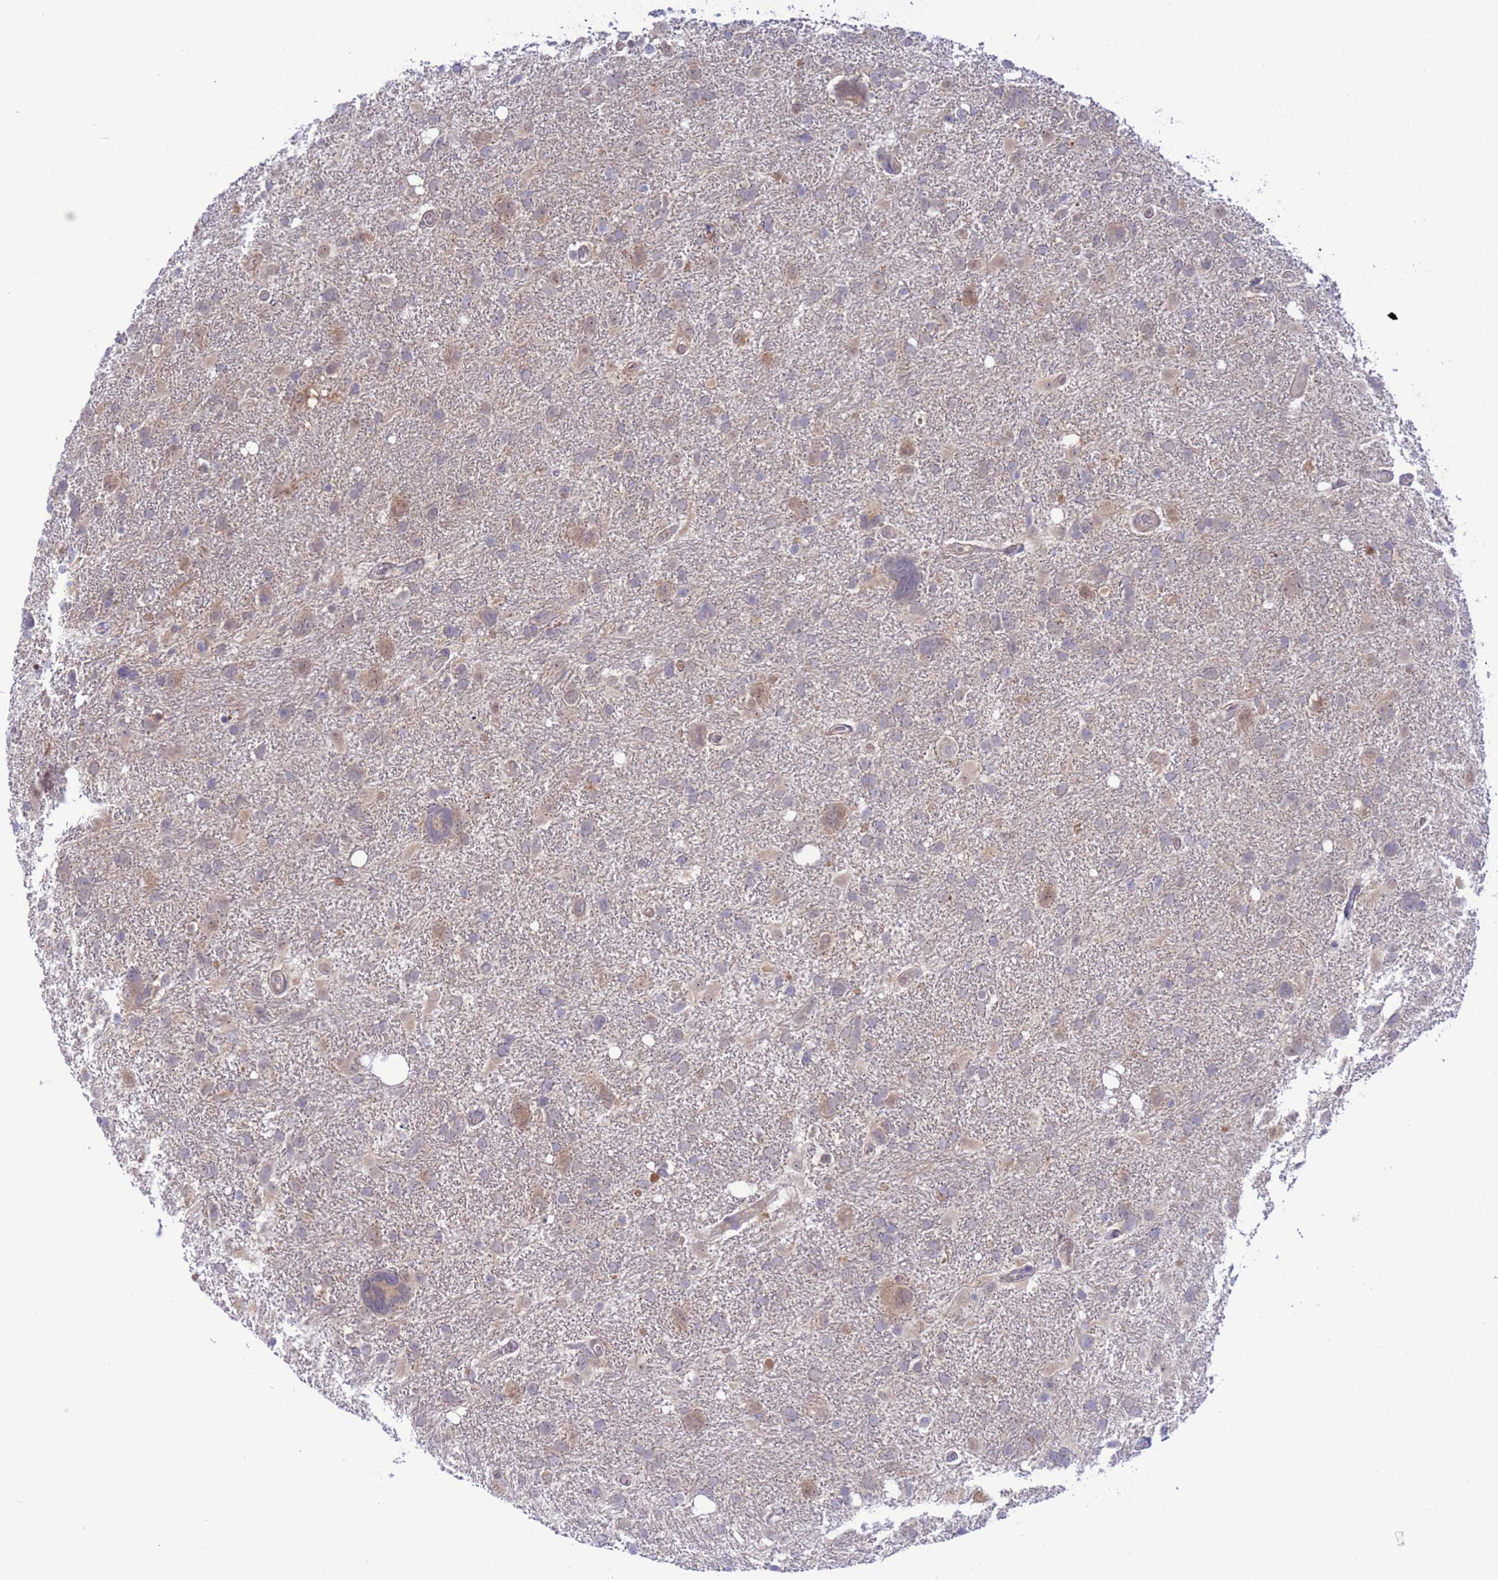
{"staining": {"intensity": "negative", "quantity": "none", "location": "none"}, "tissue": "glioma", "cell_type": "Tumor cells", "image_type": "cancer", "snomed": [{"axis": "morphology", "description": "Glioma, malignant, High grade"}, {"axis": "topography", "description": "Brain"}], "caption": "High power microscopy histopathology image of an immunohistochemistry photomicrograph of glioma, revealing no significant positivity in tumor cells.", "gene": "ZNF461", "patient": {"sex": "male", "age": 61}}